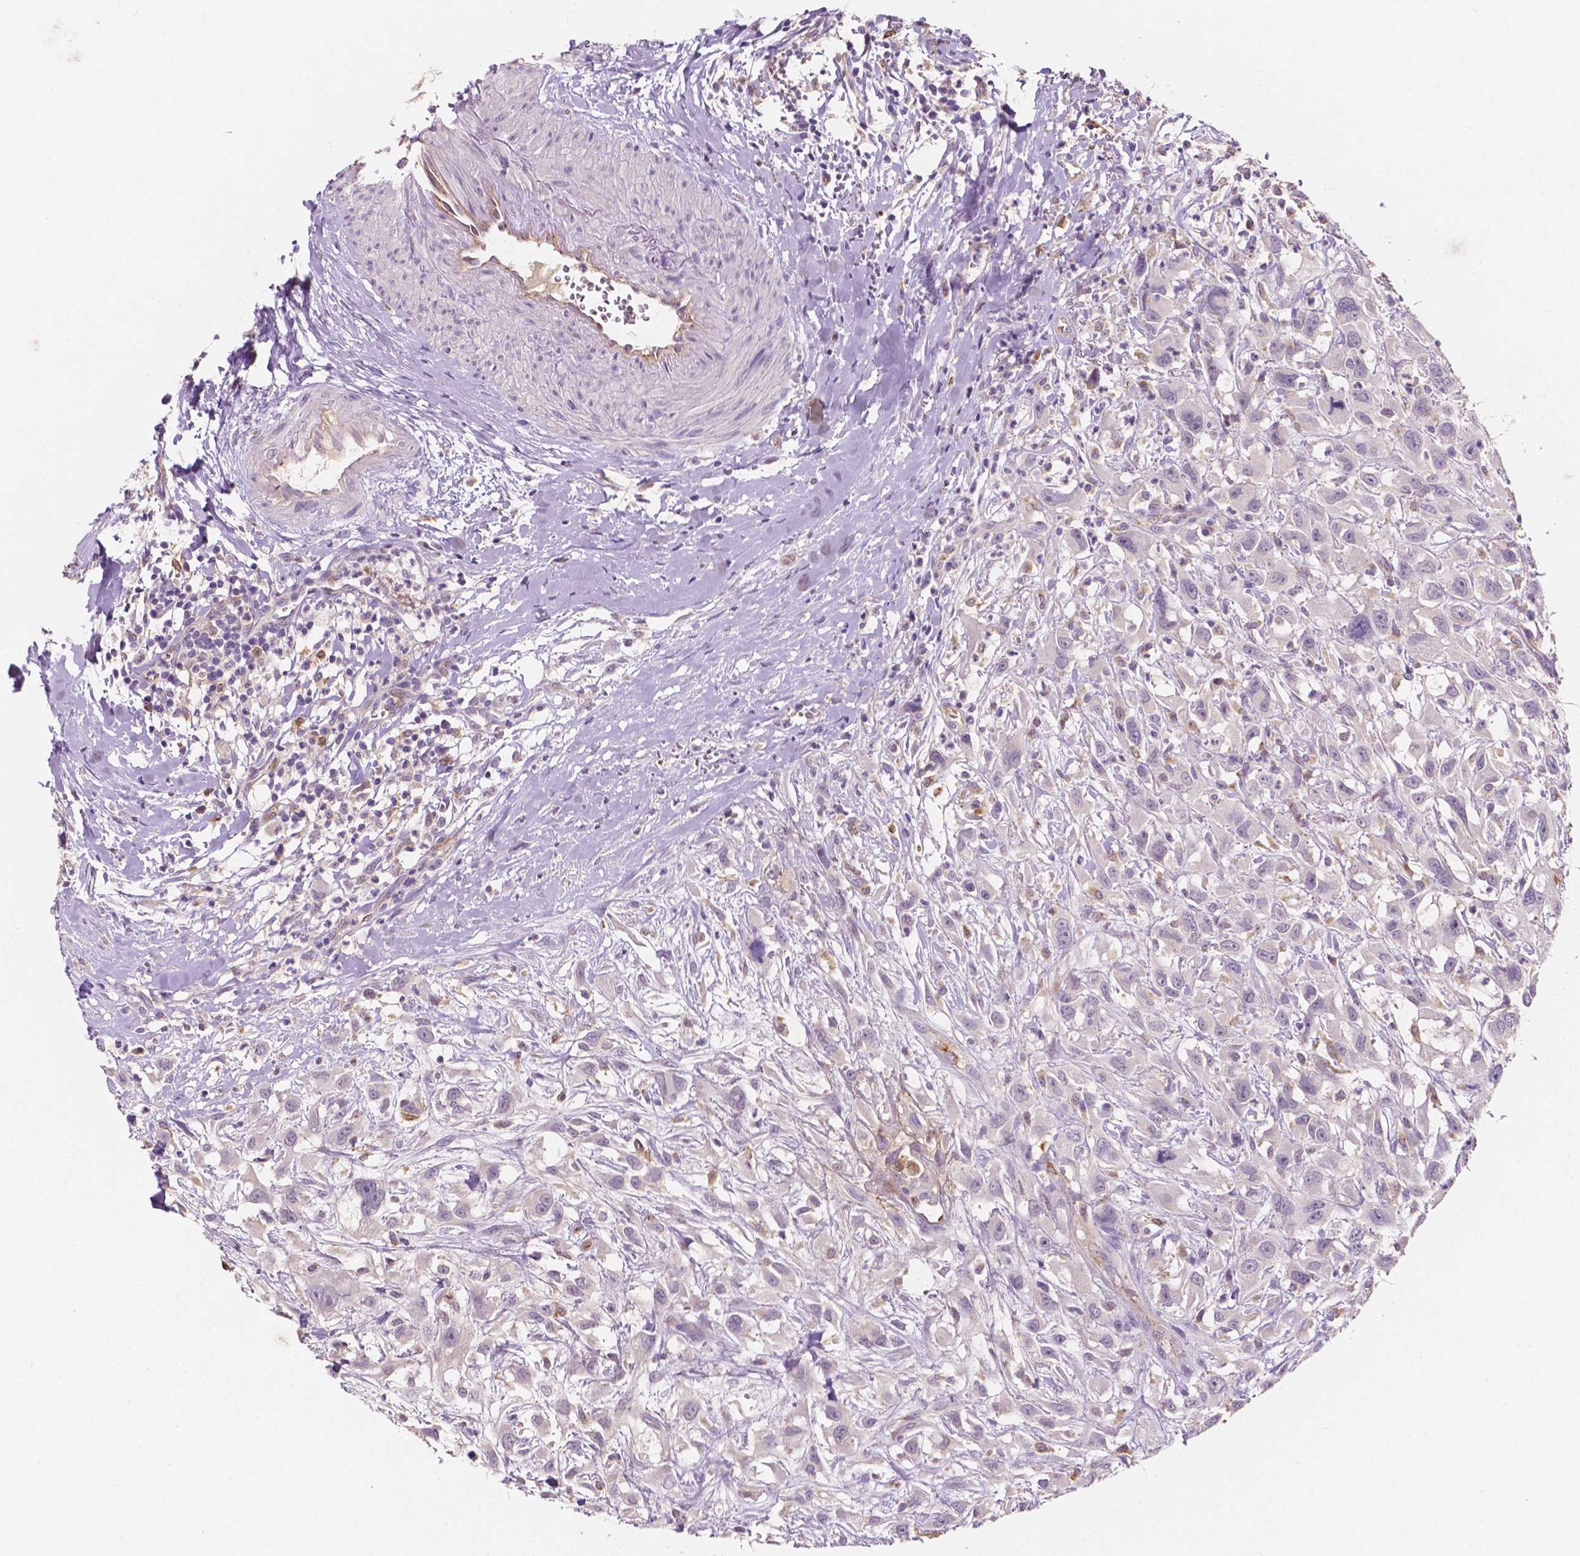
{"staining": {"intensity": "negative", "quantity": "none", "location": "none"}, "tissue": "head and neck cancer", "cell_type": "Tumor cells", "image_type": "cancer", "snomed": [{"axis": "morphology", "description": "Squamous cell carcinoma, NOS"}, {"axis": "morphology", "description": "Squamous cell carcinoma, metastatic, NOS"}, {"axis": "topography", "description": "Oral tissue"}, {"axis": "topography", "description": "Head-Neck"}], "caption": "There is no significant positivity in tumor cells of head and neck metastatic squamous cell carcinoma.", "gene": "SLC22A4", "patient": {"sex": "female", "age": 85}}